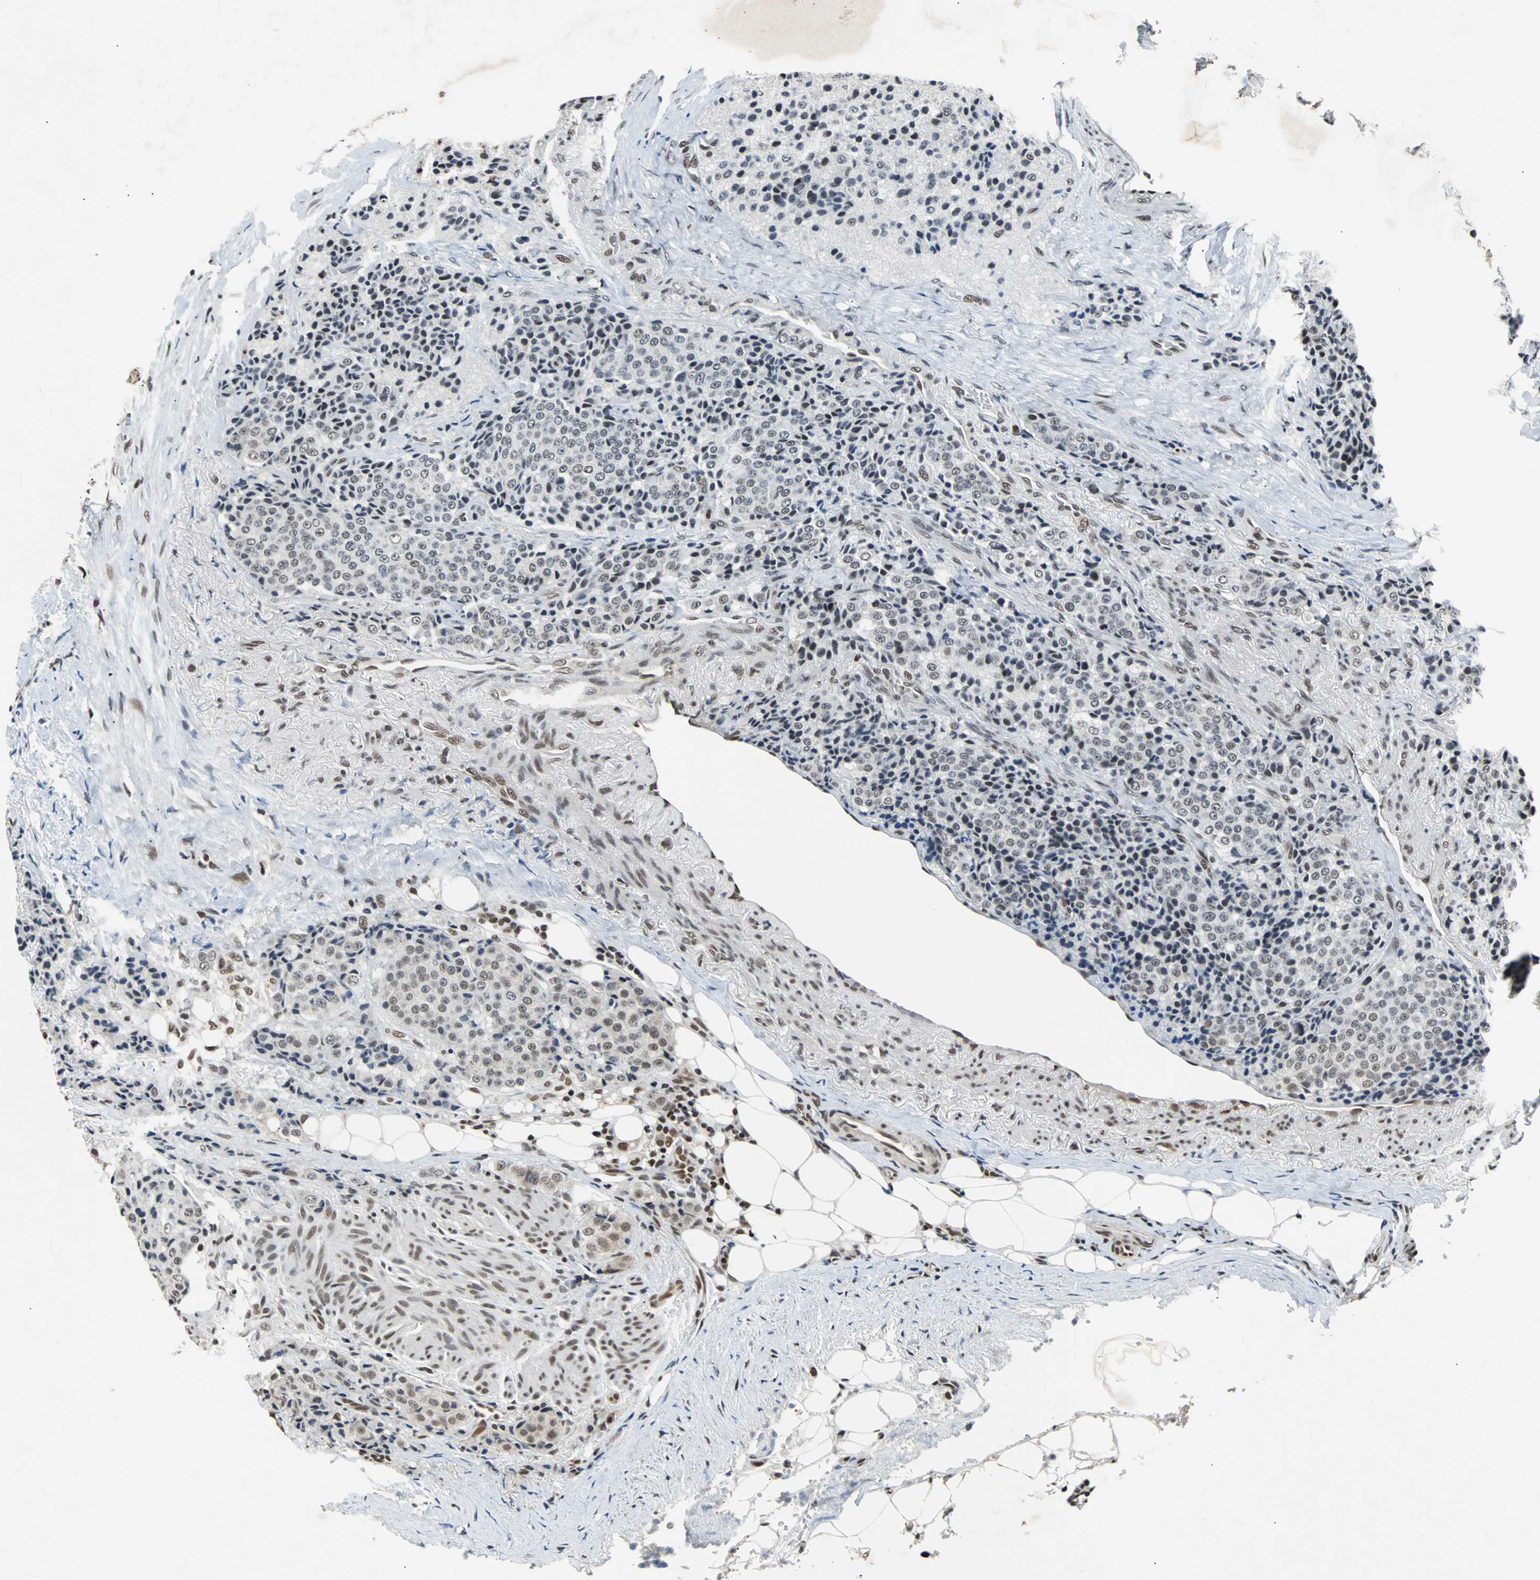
{"staining": {"intensity": "weak", "quantity": "25%-75%", "location": "nuclear"}, "tissue": "carcinoid", "cell_type": "Tumor cells", "image_type": "cancer", "snomed": [{"axis": "morphology", "description": "Carcinoid, malignant, NOS"}, {"axis": "topography", "description": "Colon"}], "caption": "Carcinoid (malignant) stained with IHC reveals weak nuclear positivity in about 25%-75% of tumor cells.", "gene": "GATAD2A", "patient": {"sex": "female", "age": 61}}